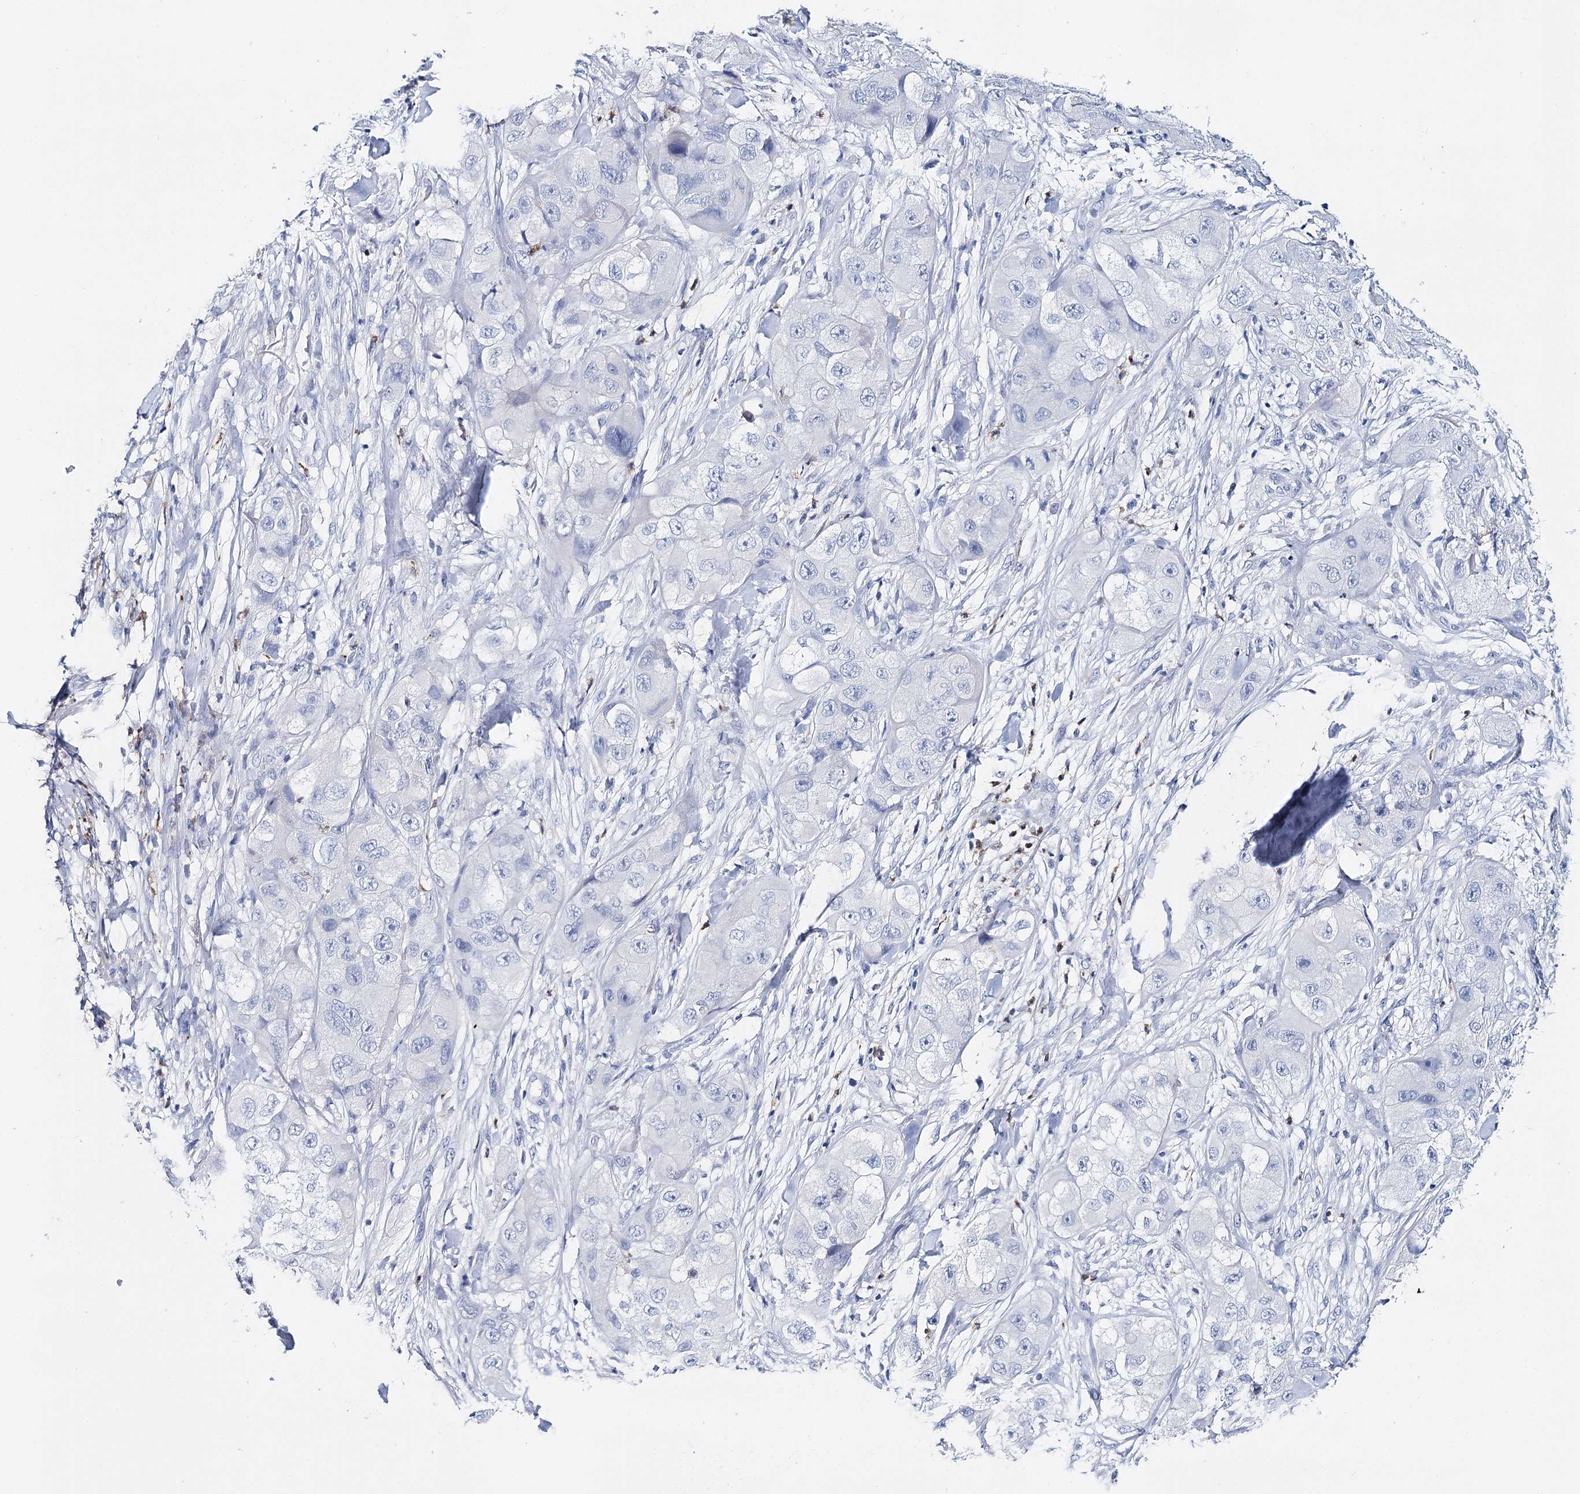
{"staining": {"intensity": "negative", "quantity": "none", "location": "none"}, "tissue": "skin cancer", "cell_type": "Tumor cells", "image_type": "cancer", "snomed": [{"axis": "morphology", "description": "Squamous cell carcinoma, NOS"}, {"axis": "topography", "description": "Skin"}, {"axis": "topography", "description": "Subcutis"}], "caption": "Tumor cells are negative for brown protein staining in skin cancer.", "gene": "CEACAM8", "patient": {"sex": "male", "age": 73}}